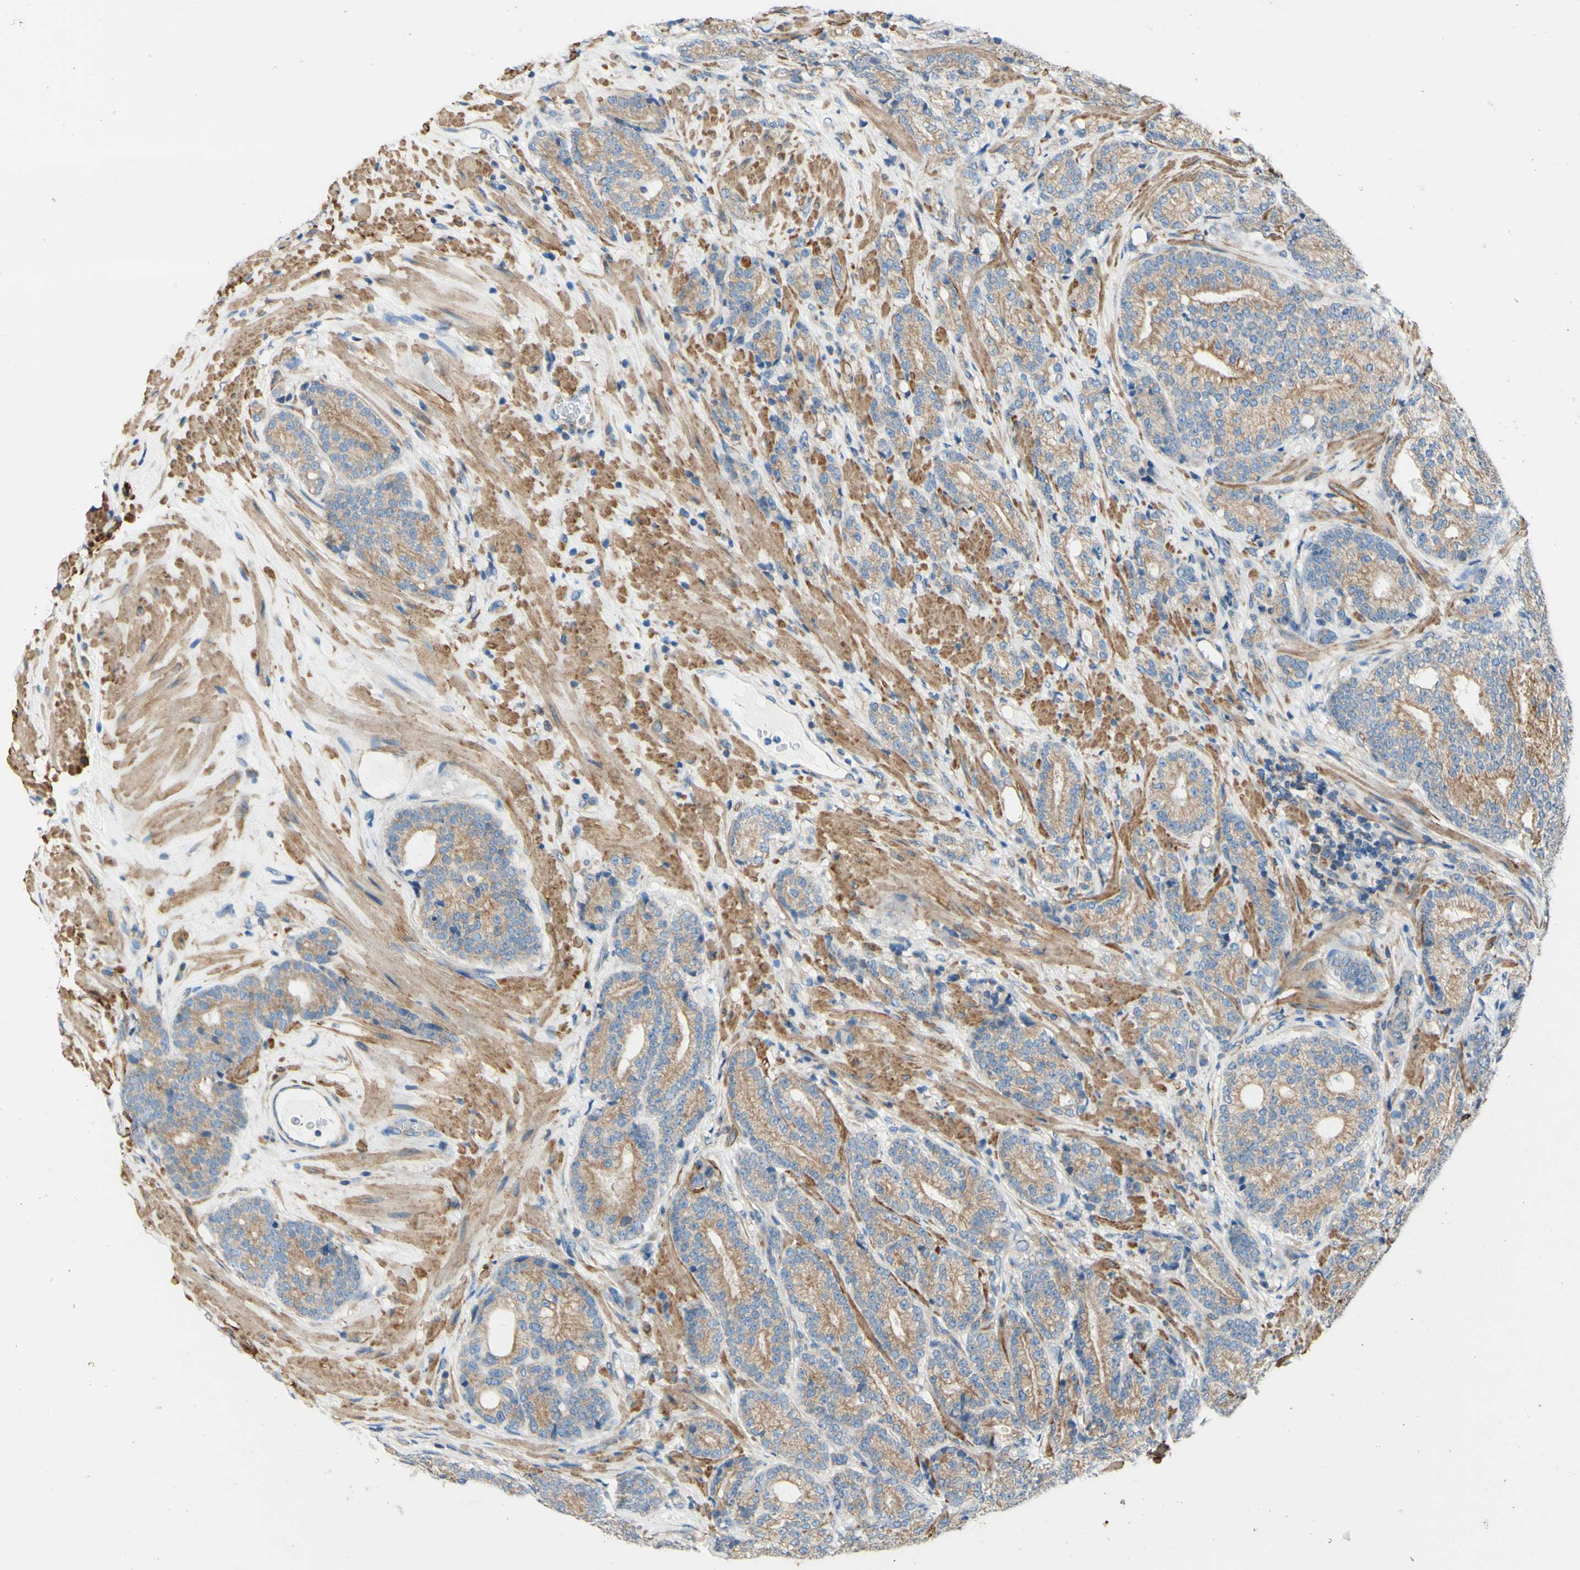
{"staining": {"intensity": "weak", "quantity": ">75%", "location": "cytoplasmic/membranous"}, "tissue": "prostate cancer", "cell_type": "Tumor cells", "image_type": "cancer", "snomed": [{"axis": "morphology", "description": "Adenocarcinoma, High grade"}, {"axis": "topography", "description": "Prostate"}], "caption": "Prostate cancer (high-grade adenocarcinoma) was stained to show a protein in brown. There is low levels of weak cytoplasmic/membranous staining in about >75% of tumor cells.", "gene": "RETREG2", "patient": {"sex": "male", "age": 61}}